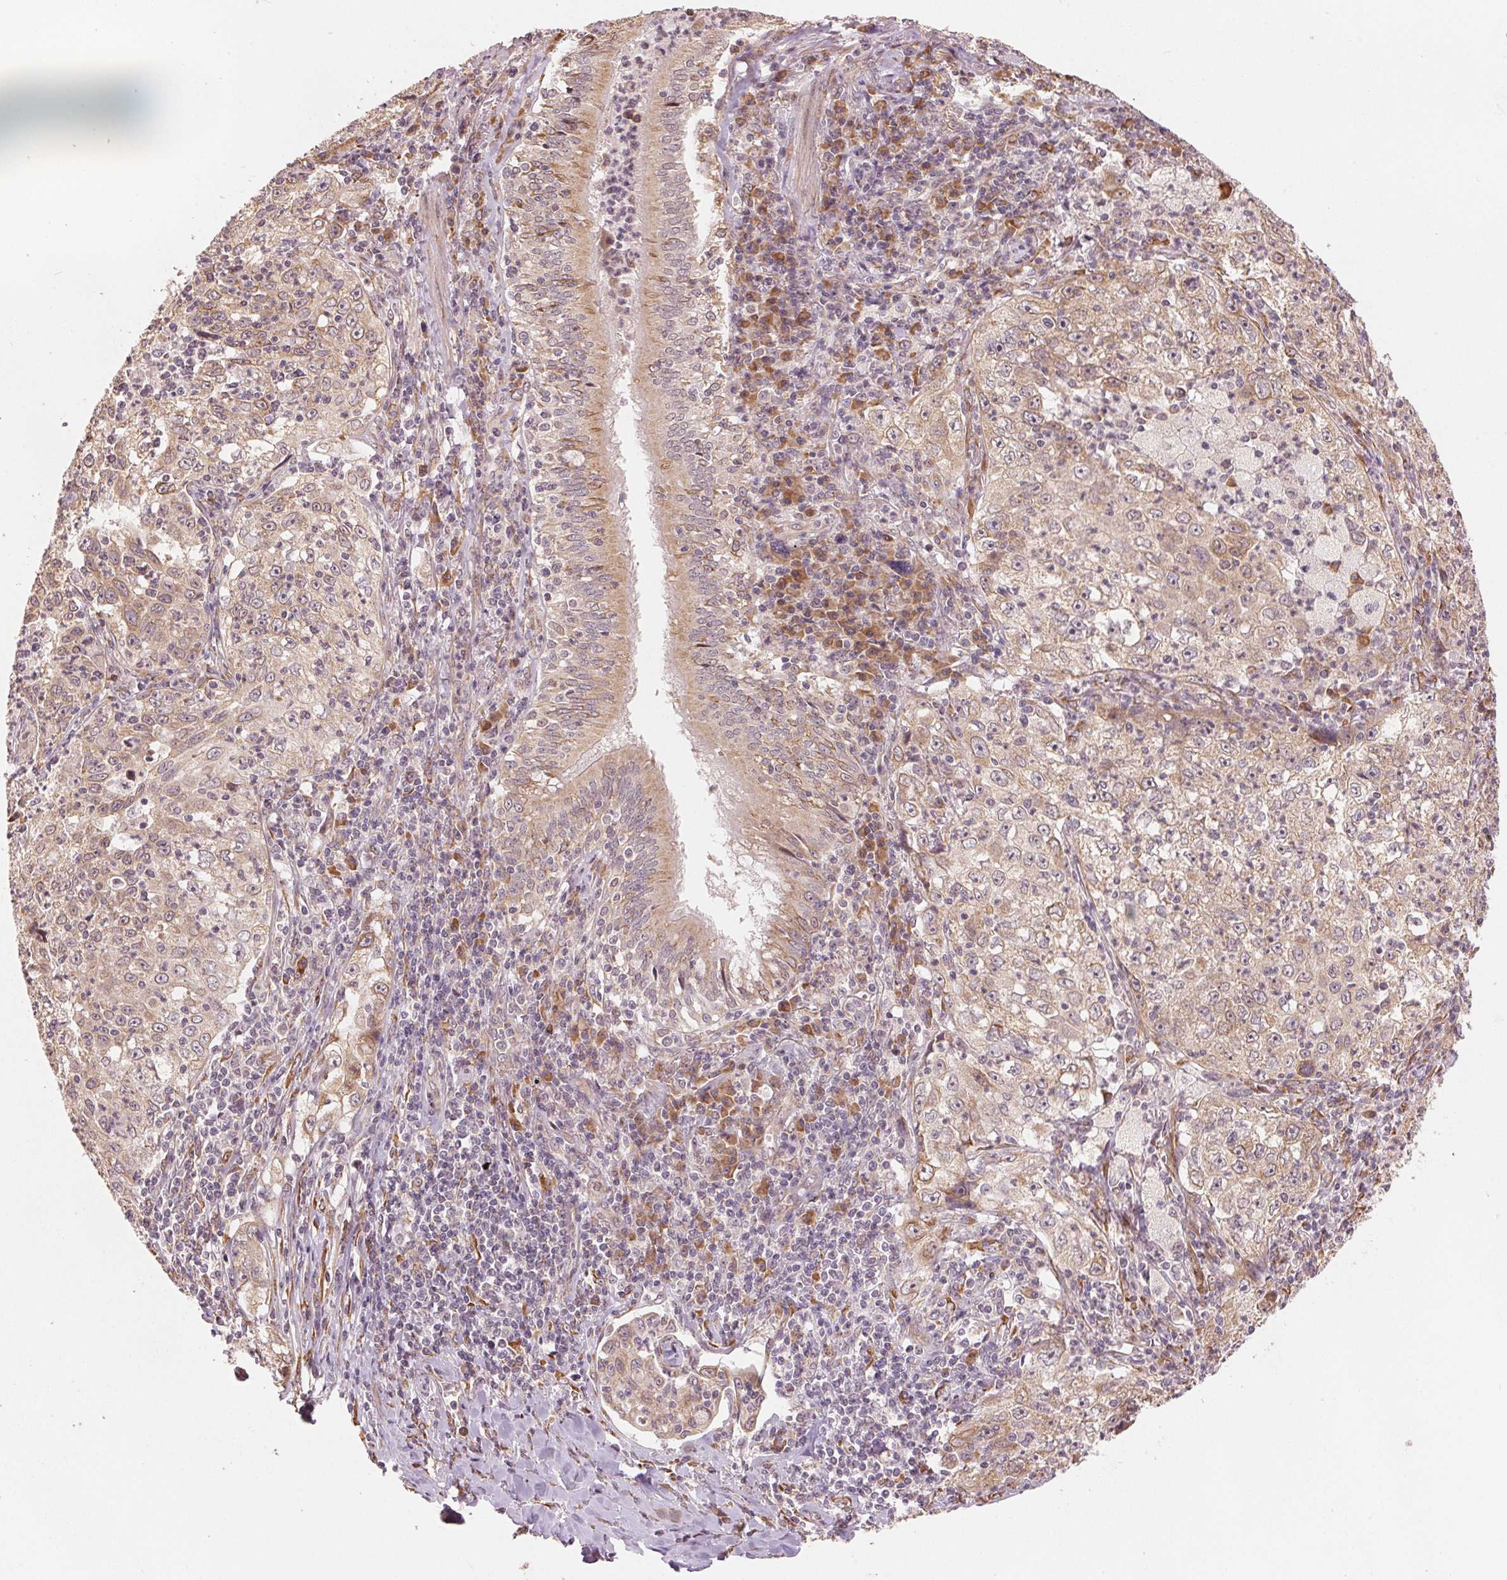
{"staining": {"intensity": "weak", "quantity": ">75%", "location": "cytoplasmic/membranous"}, "tissue": "lung cancer", "cell_type": "Tumor cells", "image_type": "cancer", "snomed": [{"axis": "morphology", "description": "Squamous cell carcinoma, NOS"}, {"axis": "topography", "description": "Lung"}], "caption": "Immunohistochemistry (IHC) of human lung cancer (squamous cell carcinoma) shows low levels of weak cytoplasmic/membranous staining in about >75% of tumor cells.", "gene": "SLC20A1", "patient": {"sex": "male", "age": 71}}